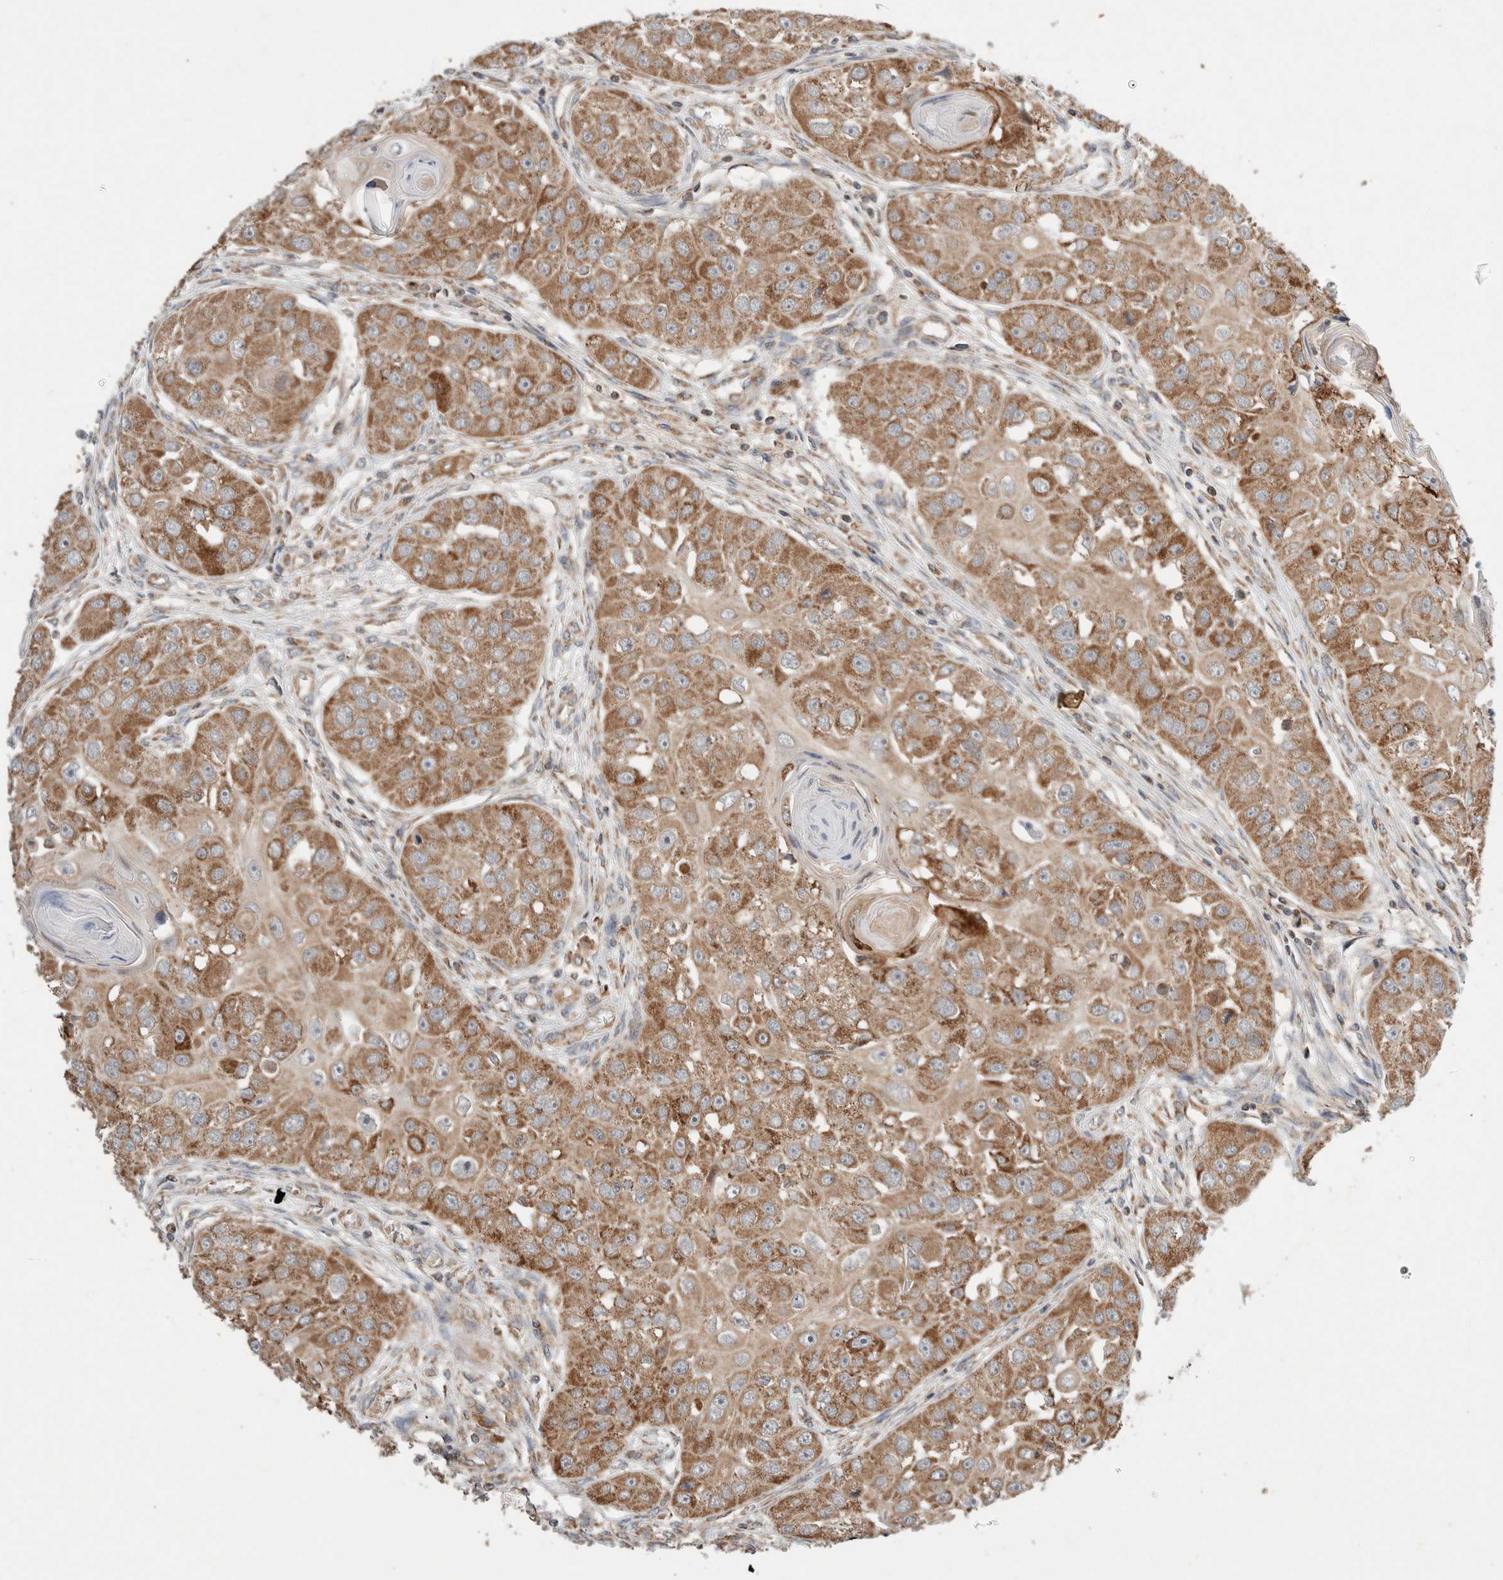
{"staining": {"intensity": "moderate", "quantity": ">75%", "location": "cytoplasmic/membranous"}, "tissue": "head and neck cancer", "cell_type": "Tumor cells", "image_type": "cancer", "snomed": [{"axis": "morphology", "description": "Normal tissue, NOS"}, {"axis": "morphology", "description": "Squamous cell carcinoma, NOS"}, {"axis": "topography", "description": "Skeletal muscle"}, {"axis": "topography", "description": "Head-Neck"}], "caption": "Approximately >75% of tumor cells in head and neck squamous cell carcinoma display moderate cytoplasmic/membranous protein expression as visualized by brown immunohistochemical staining.", "gene": "AMPD1", "patient": {"sex": "male", "age": 51}}